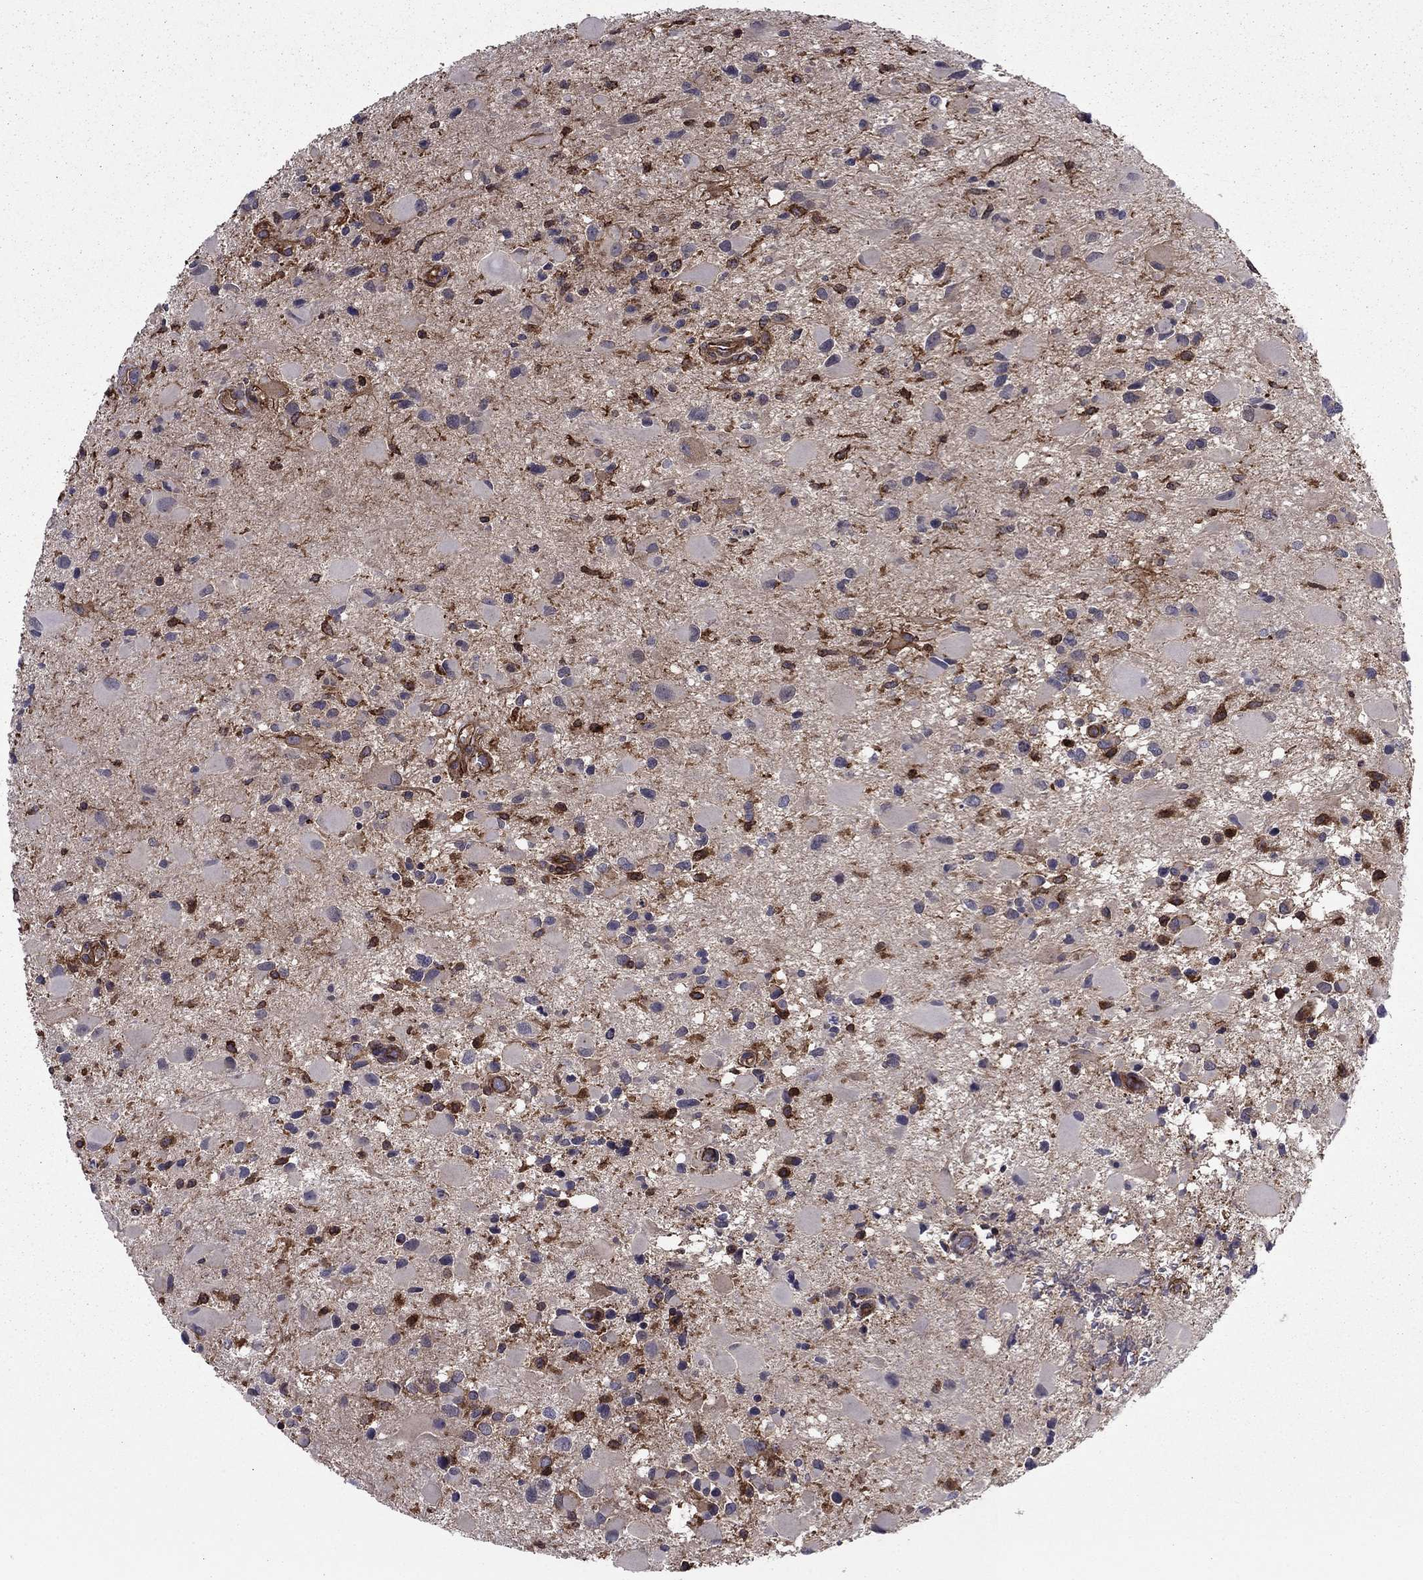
{"staining": {"intensity": "negative", "quantity": "none", "location": "none"}, "tissue": "glioma", "cell_type": "Tumor cells", "image_type": "cancer", "snomed": [{"axis": "morphology", "description": "Glioma, malignant, Low grade"}, {"axis": "topography", "description": "Brain"}], "caption": "Malignant low-grade glioma was stained to show a protein in brown. There is no significant staining in tumor cells. Brightfield microscopy of IHC stained with DAB (brown) and hematoxylin (blue), captured at high magnification.", "gene": "SHMT1", "patient": {"sex": "female", "age": 32}}